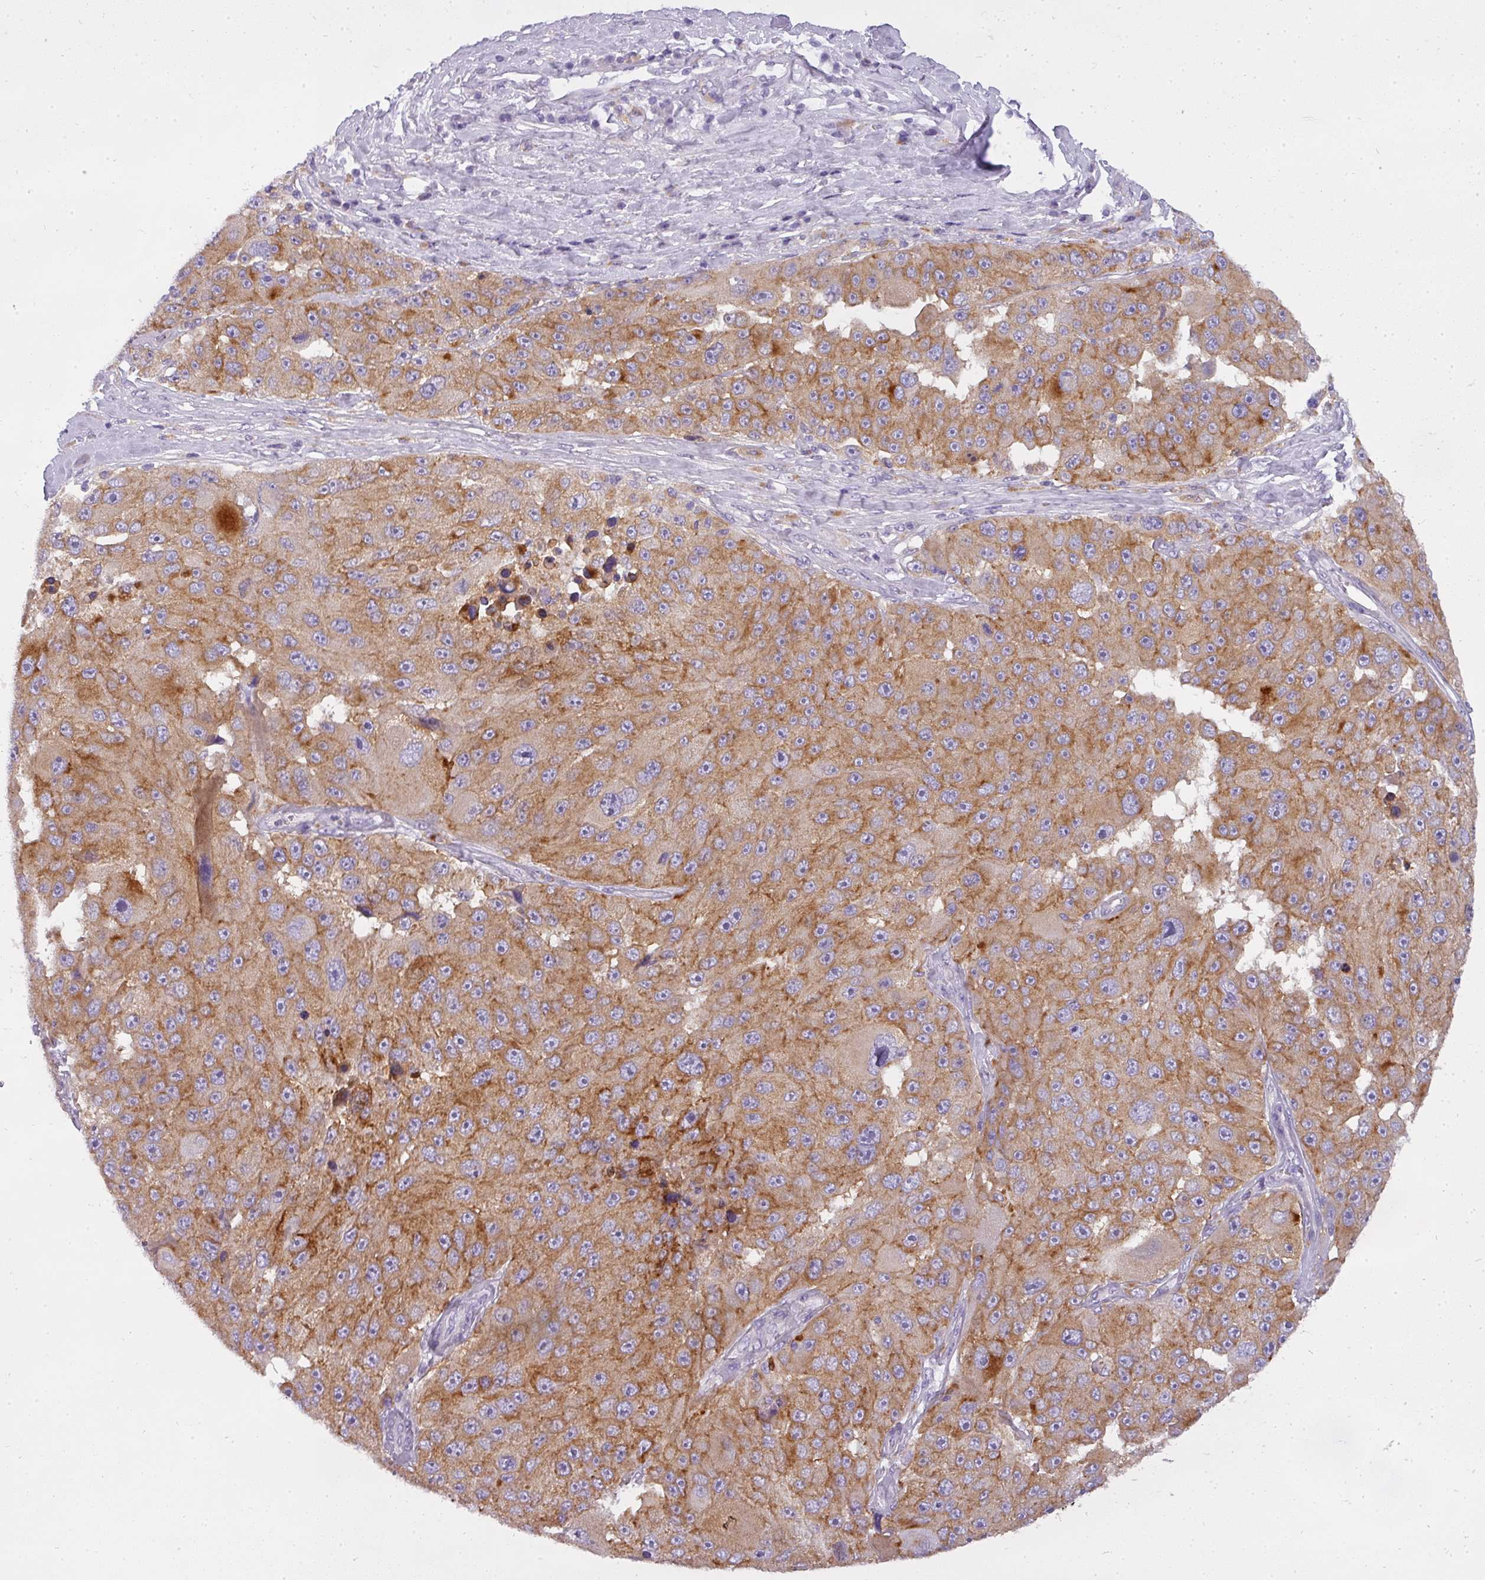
{"staining": {"intensity": "moderate", "quantity": ">75%", "location": "cytoplasmic/membranous"}, "tissue": "melanoma", "cell_type": "Tumor cells", "image_type": "cancer", "snomed": [{"axis": "morphology", "description": "Malignant melanoma, Metastatic site"}, {"axis": "topography", "description": "Lymph node"}], "caption": "This is an image of immunohistochemistry staining of melanoma, which shows moderate positivity in the cytoplasmic/membranous of tumor cells.", "gene": "ATP6V1D", "patient": {"sex": "male", "age": 62}}